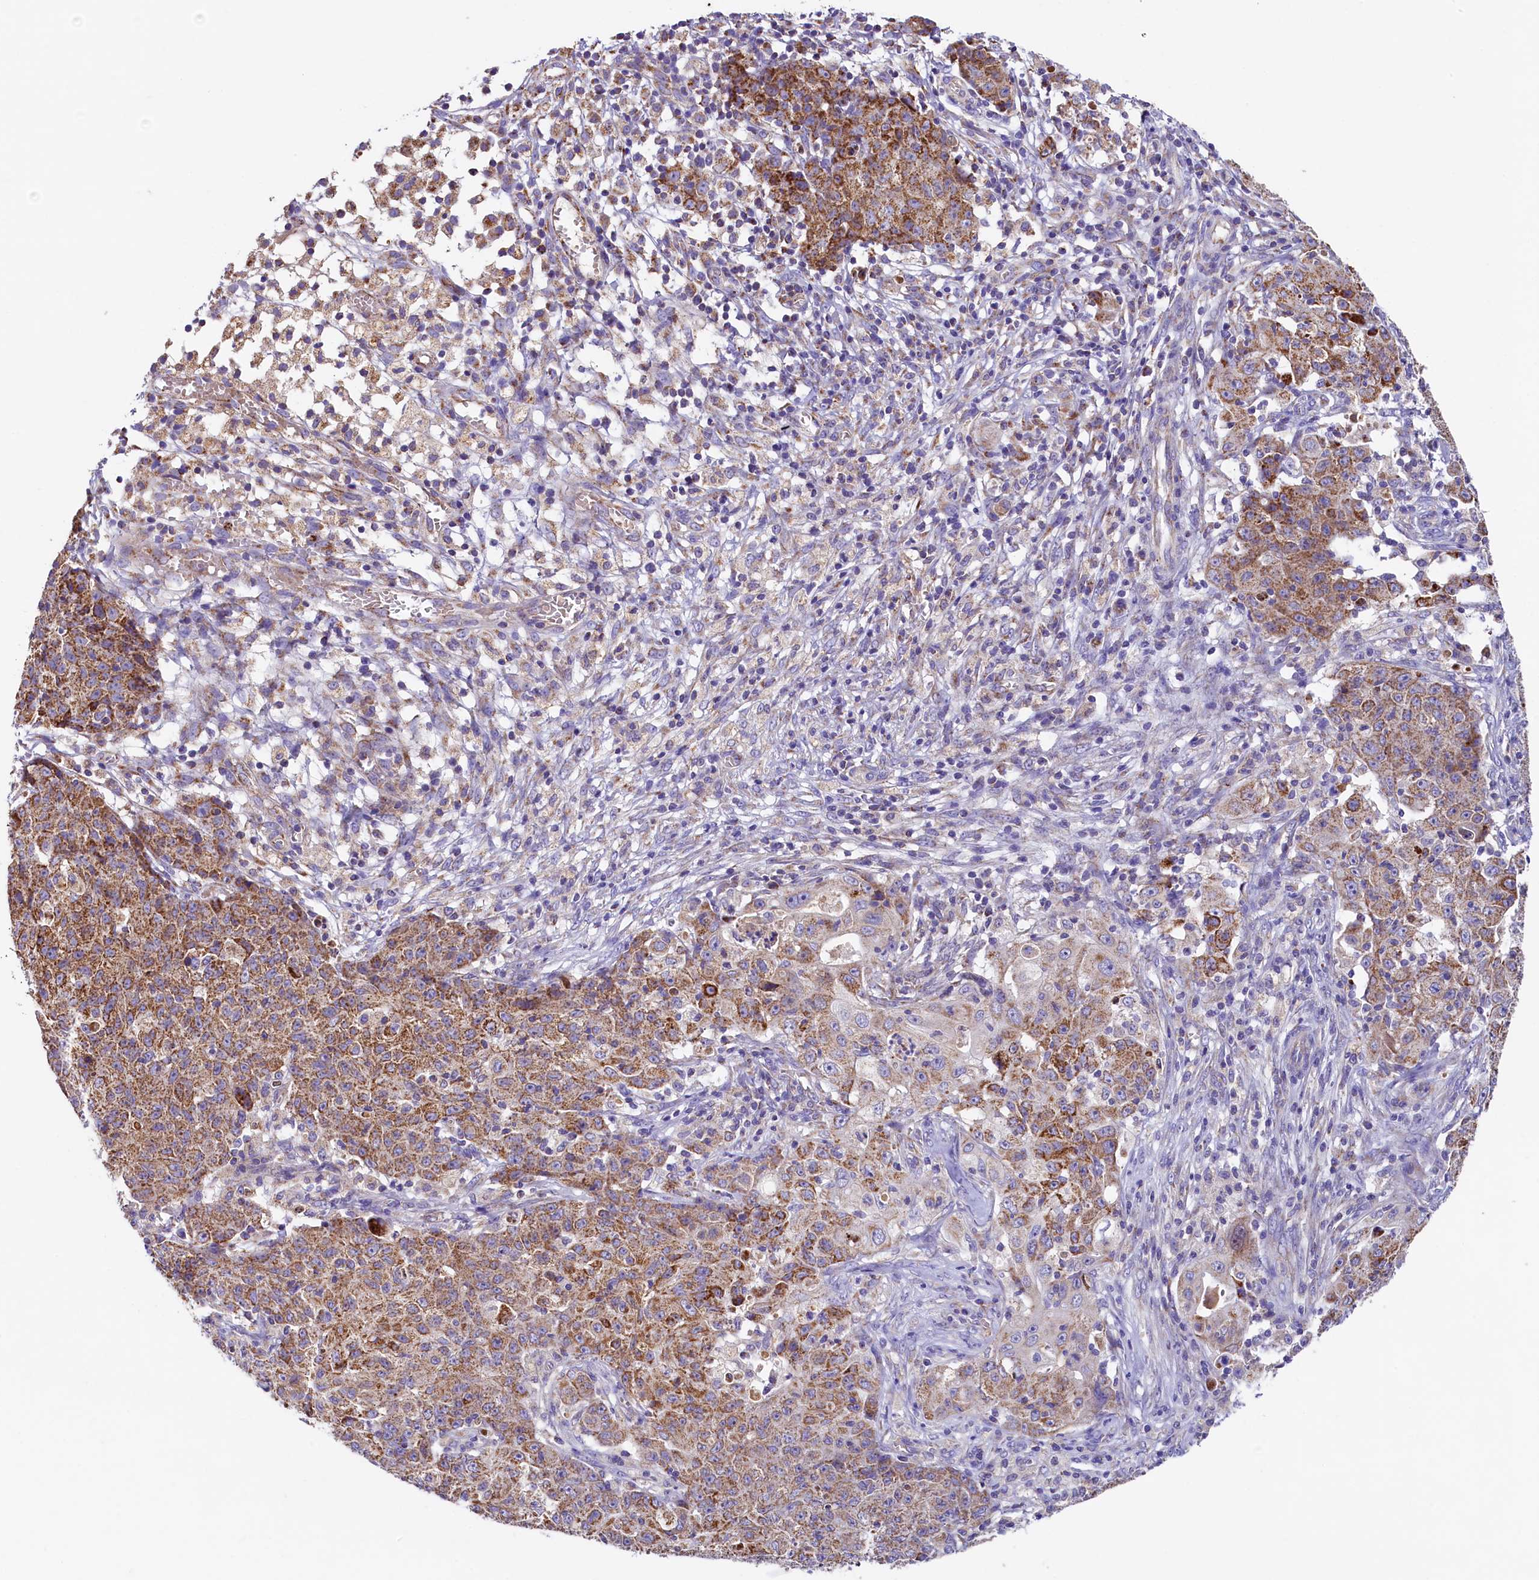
{"staining": {"intensity": "moderate", "quantity": ">75%", "location": "cytoplasmic/membranous"}, "tissue": "ovarian cancer", "cell_type": "Tumor cells", "image_type": "cancer", "snomed": [{"axis": "morphology", "description": "Carcinoma, endometroid"}, {"axis": "topography", "description": "Ovary"}], "caption": "Ovarian endometroid carcinoma stained with a protein marker reveals moderate staining in tumor cells.", "gene": "PMPCB", "patient": {"sex": "female", "age": 42}}